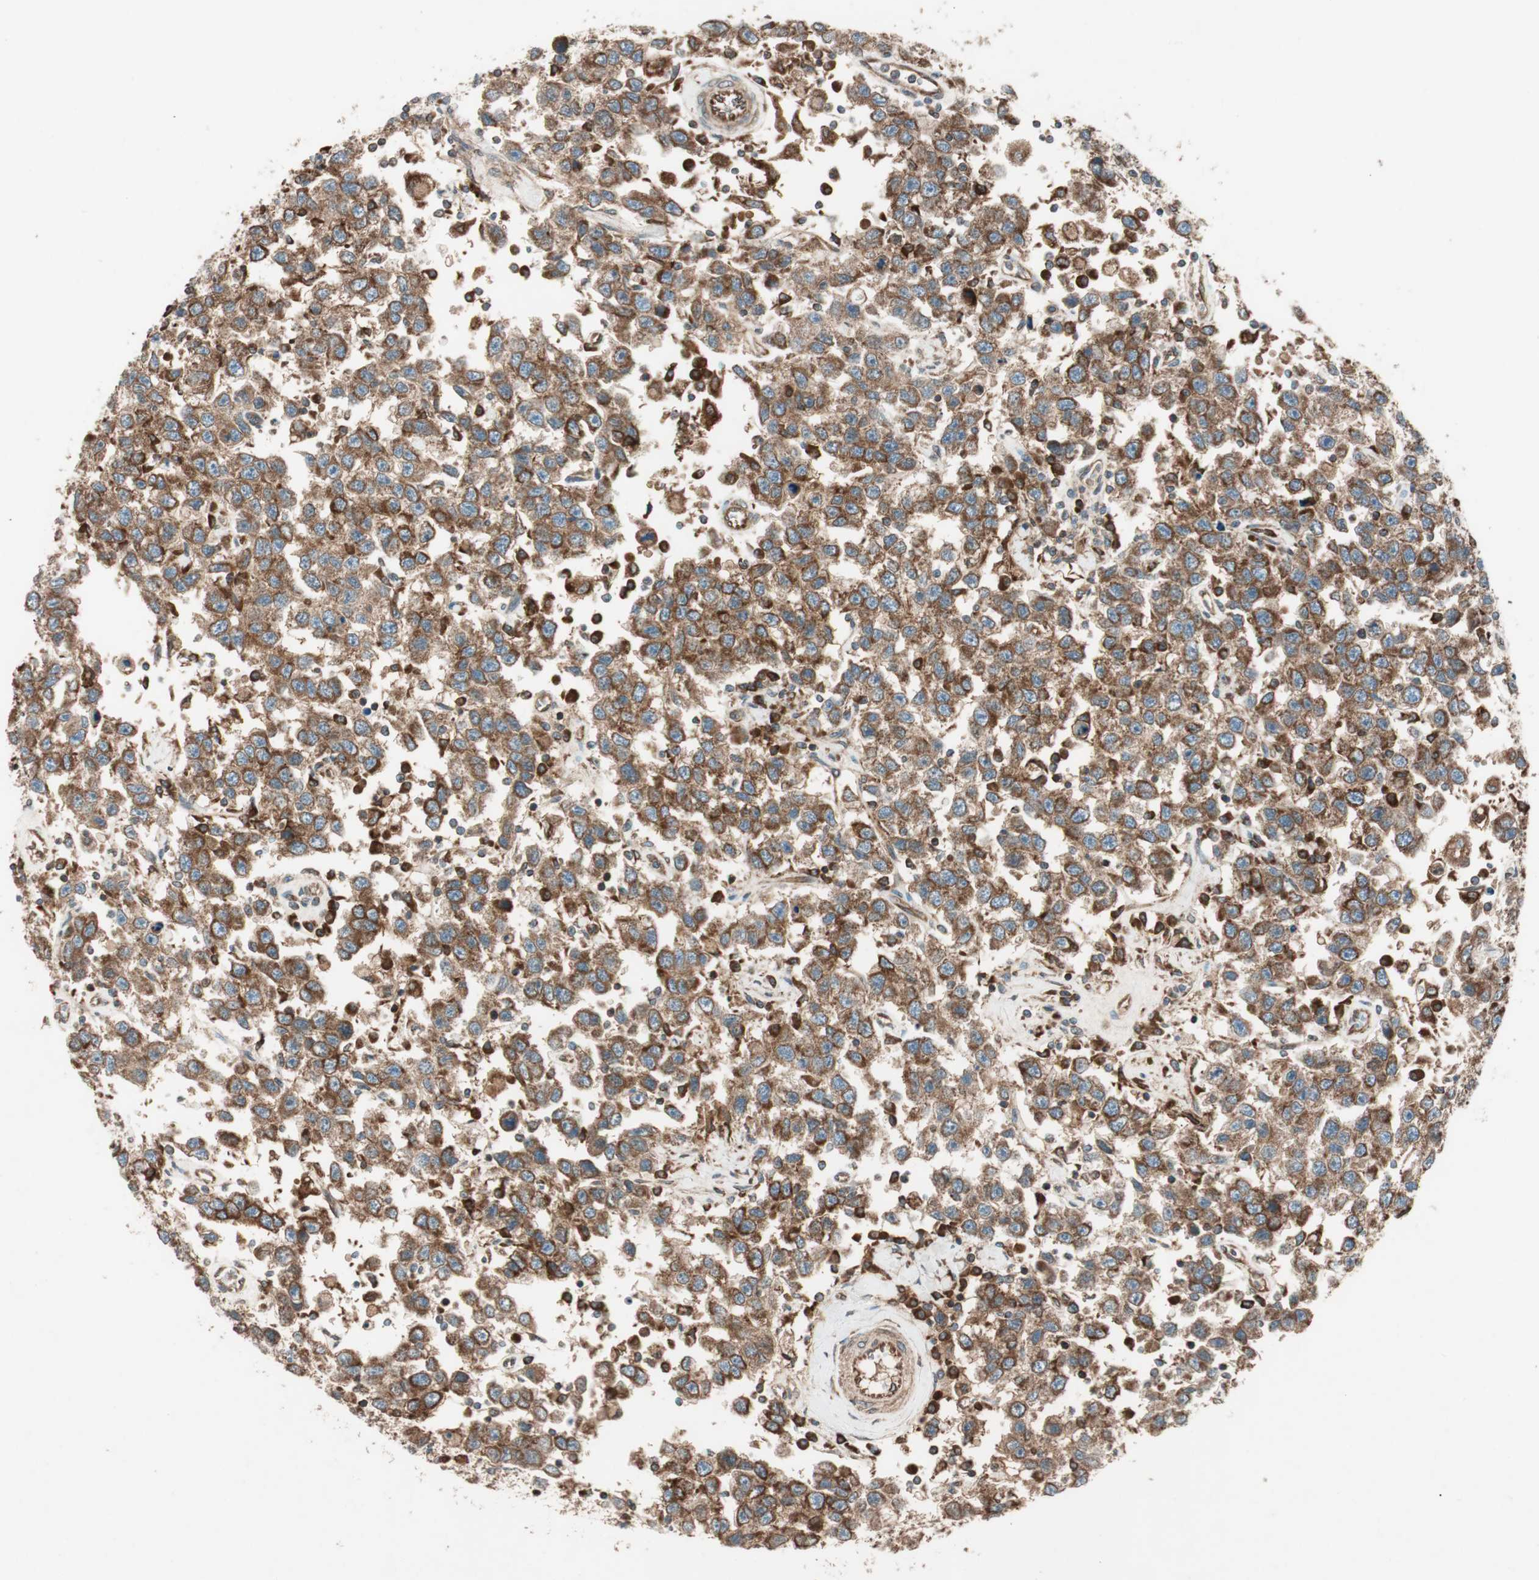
{"staining": {"intensity": "moderate", "quantity": ">75%", "location": "cytoplasmic/membranous"}, "tissue": "testis cancer", "cell_type": "Tumor cells", "image_type": "cancer", "snomed": [{"axis": "morphology", "description": "Seminoma, NOS"}, {"axis": "topography", "description": "Testis"}], "caption": "Testis seminoma stained with immunohistochemistry (IHC) shows moderate cytoplasmic/membranous staining in about >75% of tumor cells. (brown staining indicates protein expression, while blue staining denotes nuclei).", "gene": "RAB5A", "patient": {"sex": "male", "age": 41}}